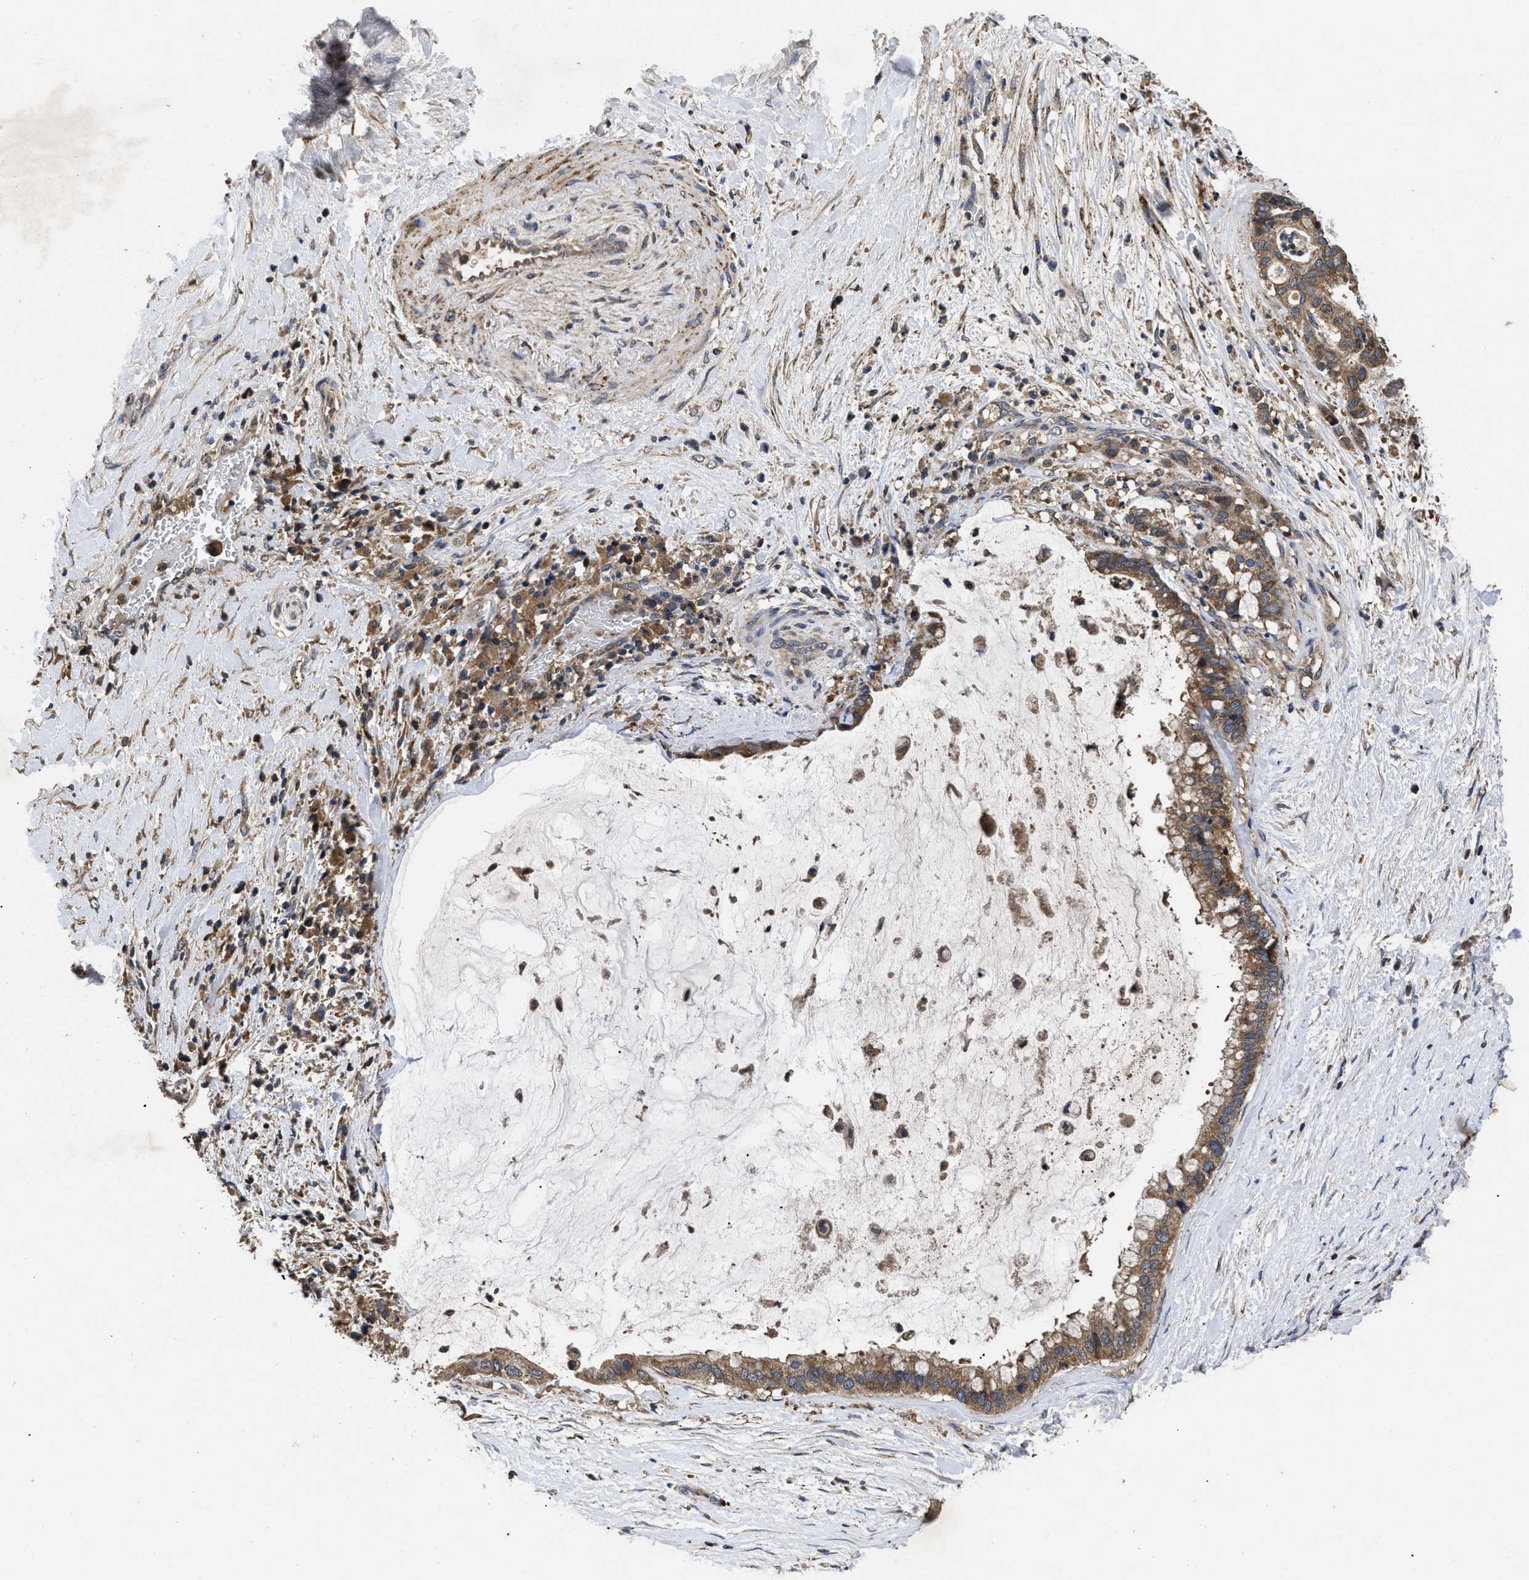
{"staining": {"intensity": "moderate", "quantity": ">75%", "location": "cytoplasmic/membranous"}, "tissue": "pancreatic cancer", "cell_type": "Tumor cells", "image_type": "cancer", "snomed": [{"axis": "morphology", "description": "Adenocarcinoma, NOS"}, {"axis": "topography", "description": "Pancreas"}], "caption": "High-magnification brightfield microscopy of pancreatic cancer (adenocarcinoma) stained with DAB (3,3'-diaminobenzidine) (brown) and counterstained with hematoxylin (blue). tumor cells exhibit moderate cytoplasmic/membranous positivity is identified in approximately>75% of cells.", "gene": "LRRC3", "patient": {"sex": "male", "age": 41}}